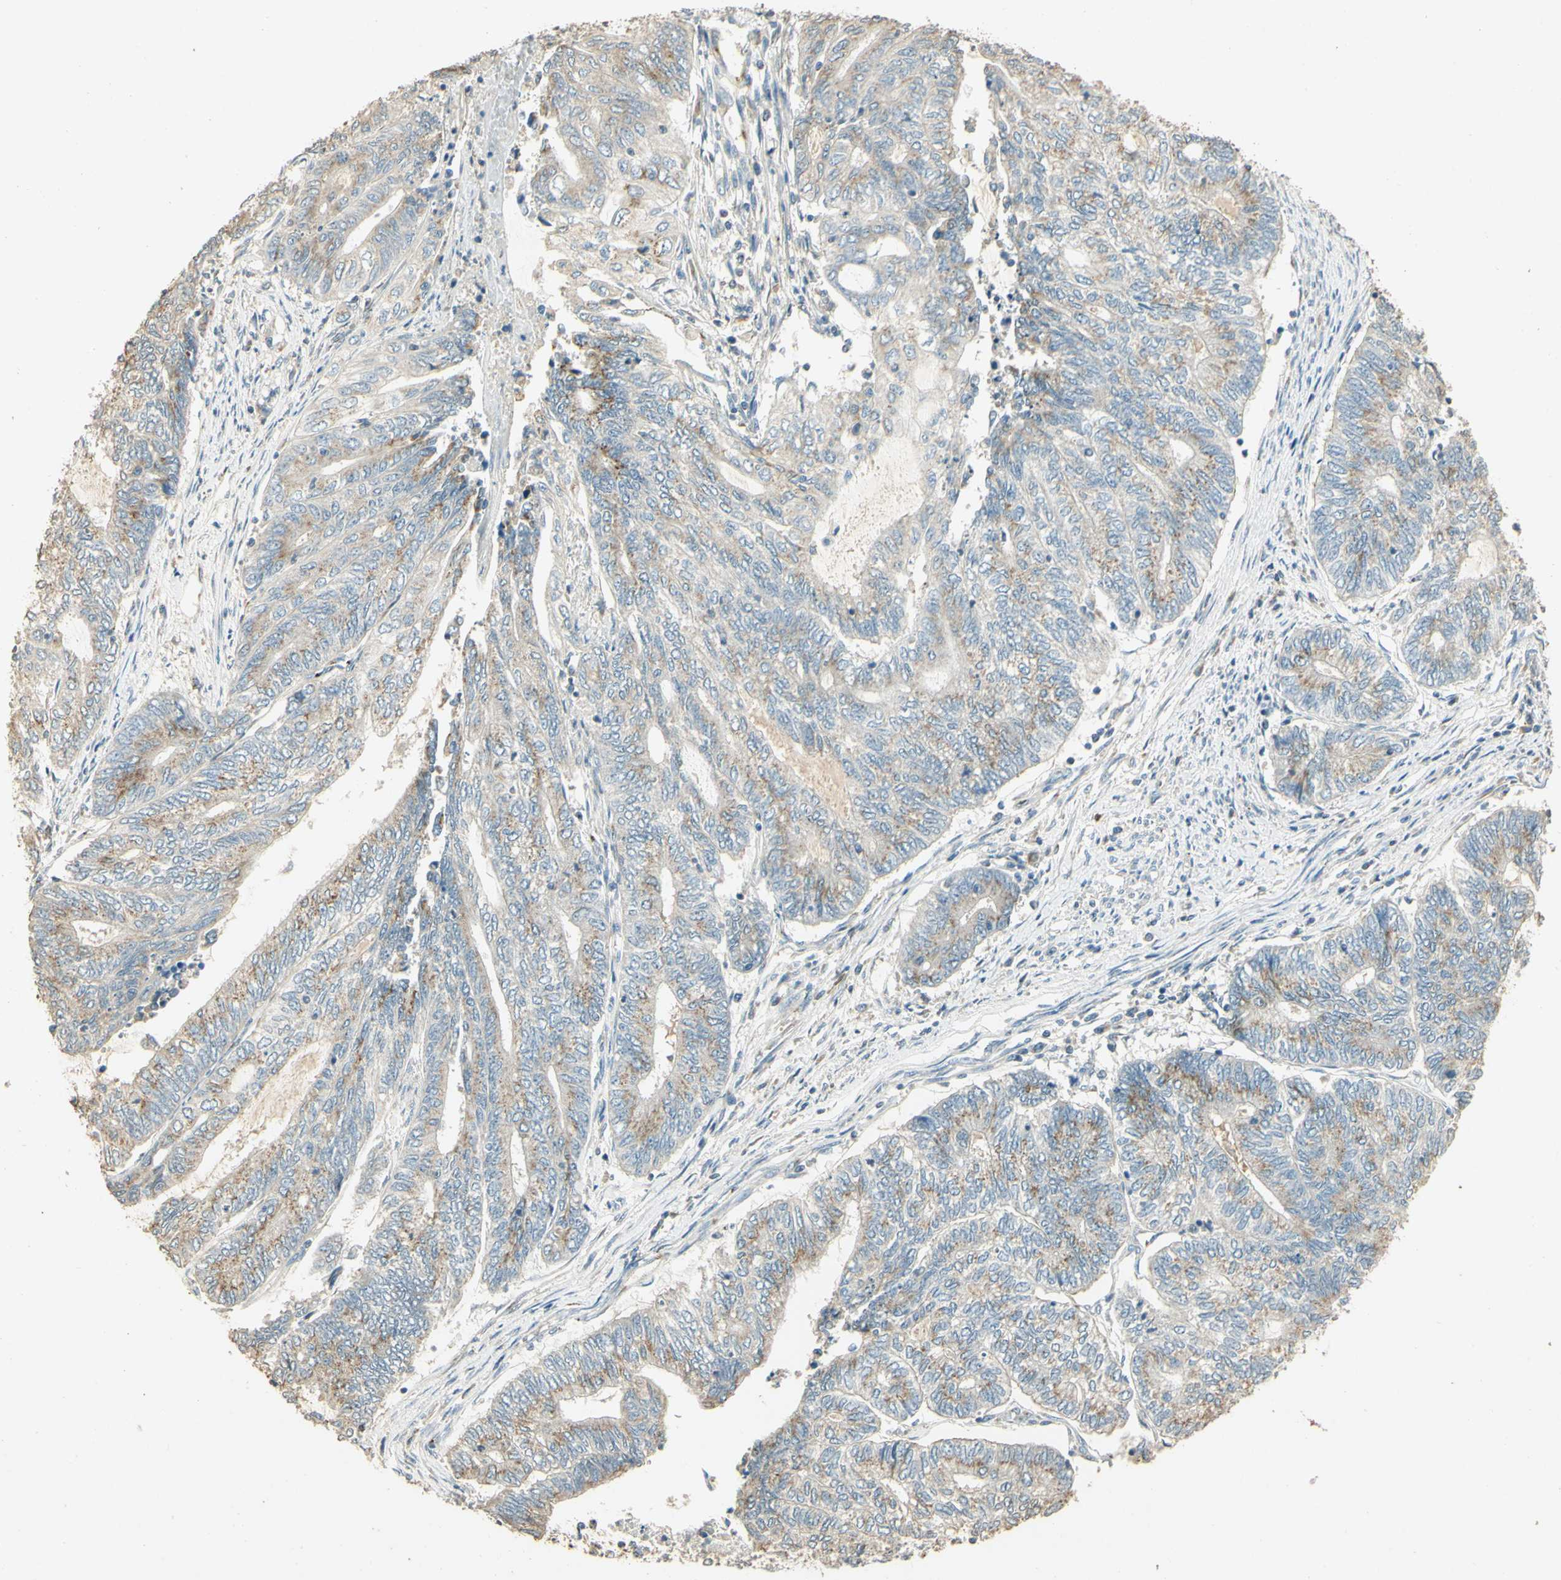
{"staining": {"intensity": "weak", "quantity": ">75%", "location": "cytoplasmic/membranous"}, "tissue": "endometrial cancer", "cell_type": "Tumor cells", "image_type": "cancer", "snomed": [{"axis": "morphology", "description": "Adenocarcinoma, NOS"}, {"axis": "topography", "description": "Uterus"}, {"axis": "topography", "description": "Endometrium"}], "caption": "Brown immunohistochemical staining in endometrial cancer reveals weak cytoplasmic/membranous staining in approximately >75% of tumor cells.", "gene": "UXS1", "patient": {"sex": "female", "age": 70}}